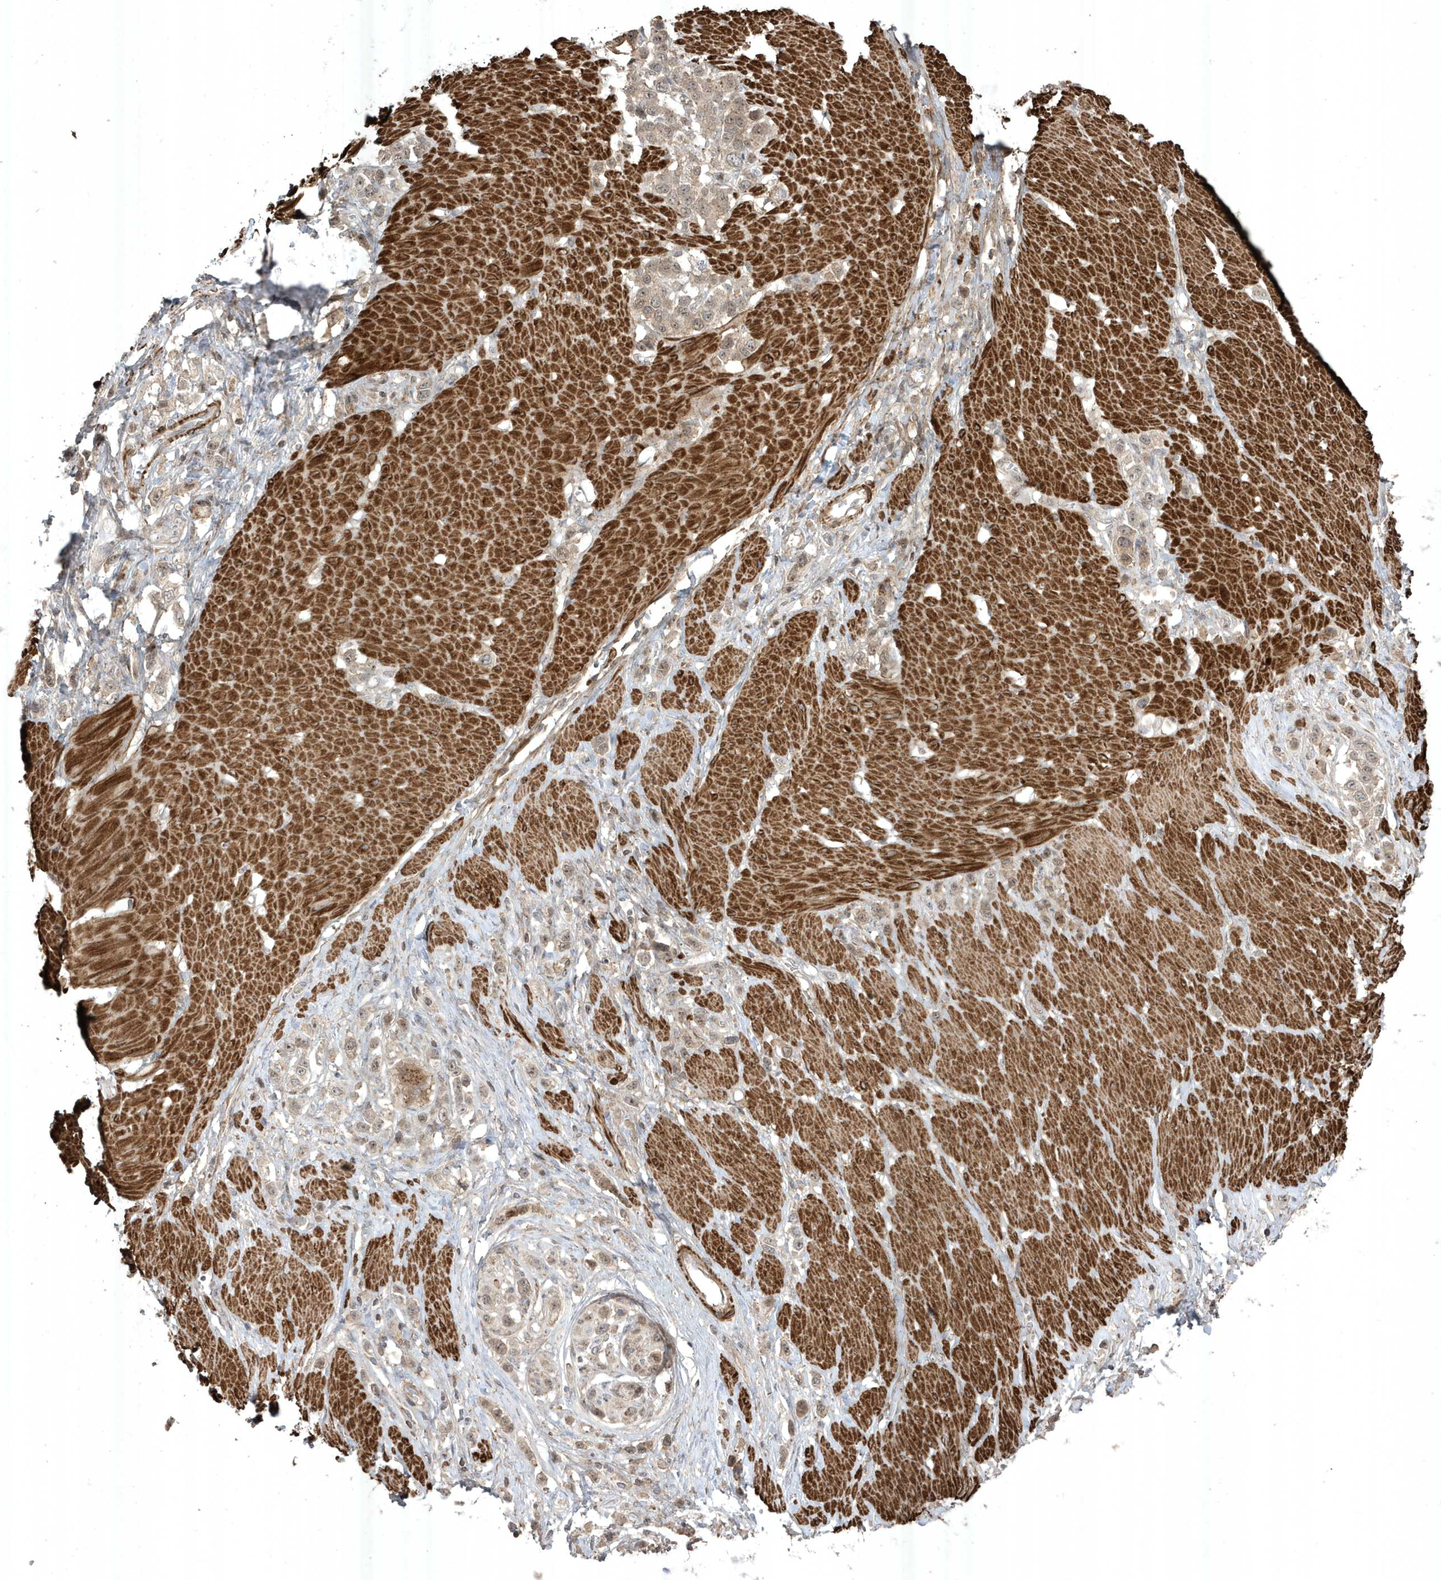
{"staining": {"intensity": "weak", "quantity": "<25%", "location": "cytoplasmic/membranous"}, "tissue": "stomach cancer", "cell_type": "Tumor cells", "image_type": "cancer", "snomed": [{"axis": "morphology", "description": "Normal tissue, NOS"}, {"axis": "morphology", "description": "Adenocarcinoma, NOS"}, {"axis": "topography", "description": "Stomach, upper"}, {"axis": "topography", "description": "Stomach"}], "caption": "High magnification brightfield microscopy of stomach adenocarcinoma stained with DAB (brown) and counterstained with hematoxylin (blue): tumor cells show no significant expression. Nuclei are stained in blue.", "gene": "CETN3", "patient": {"sex": "female", "age": 65}}